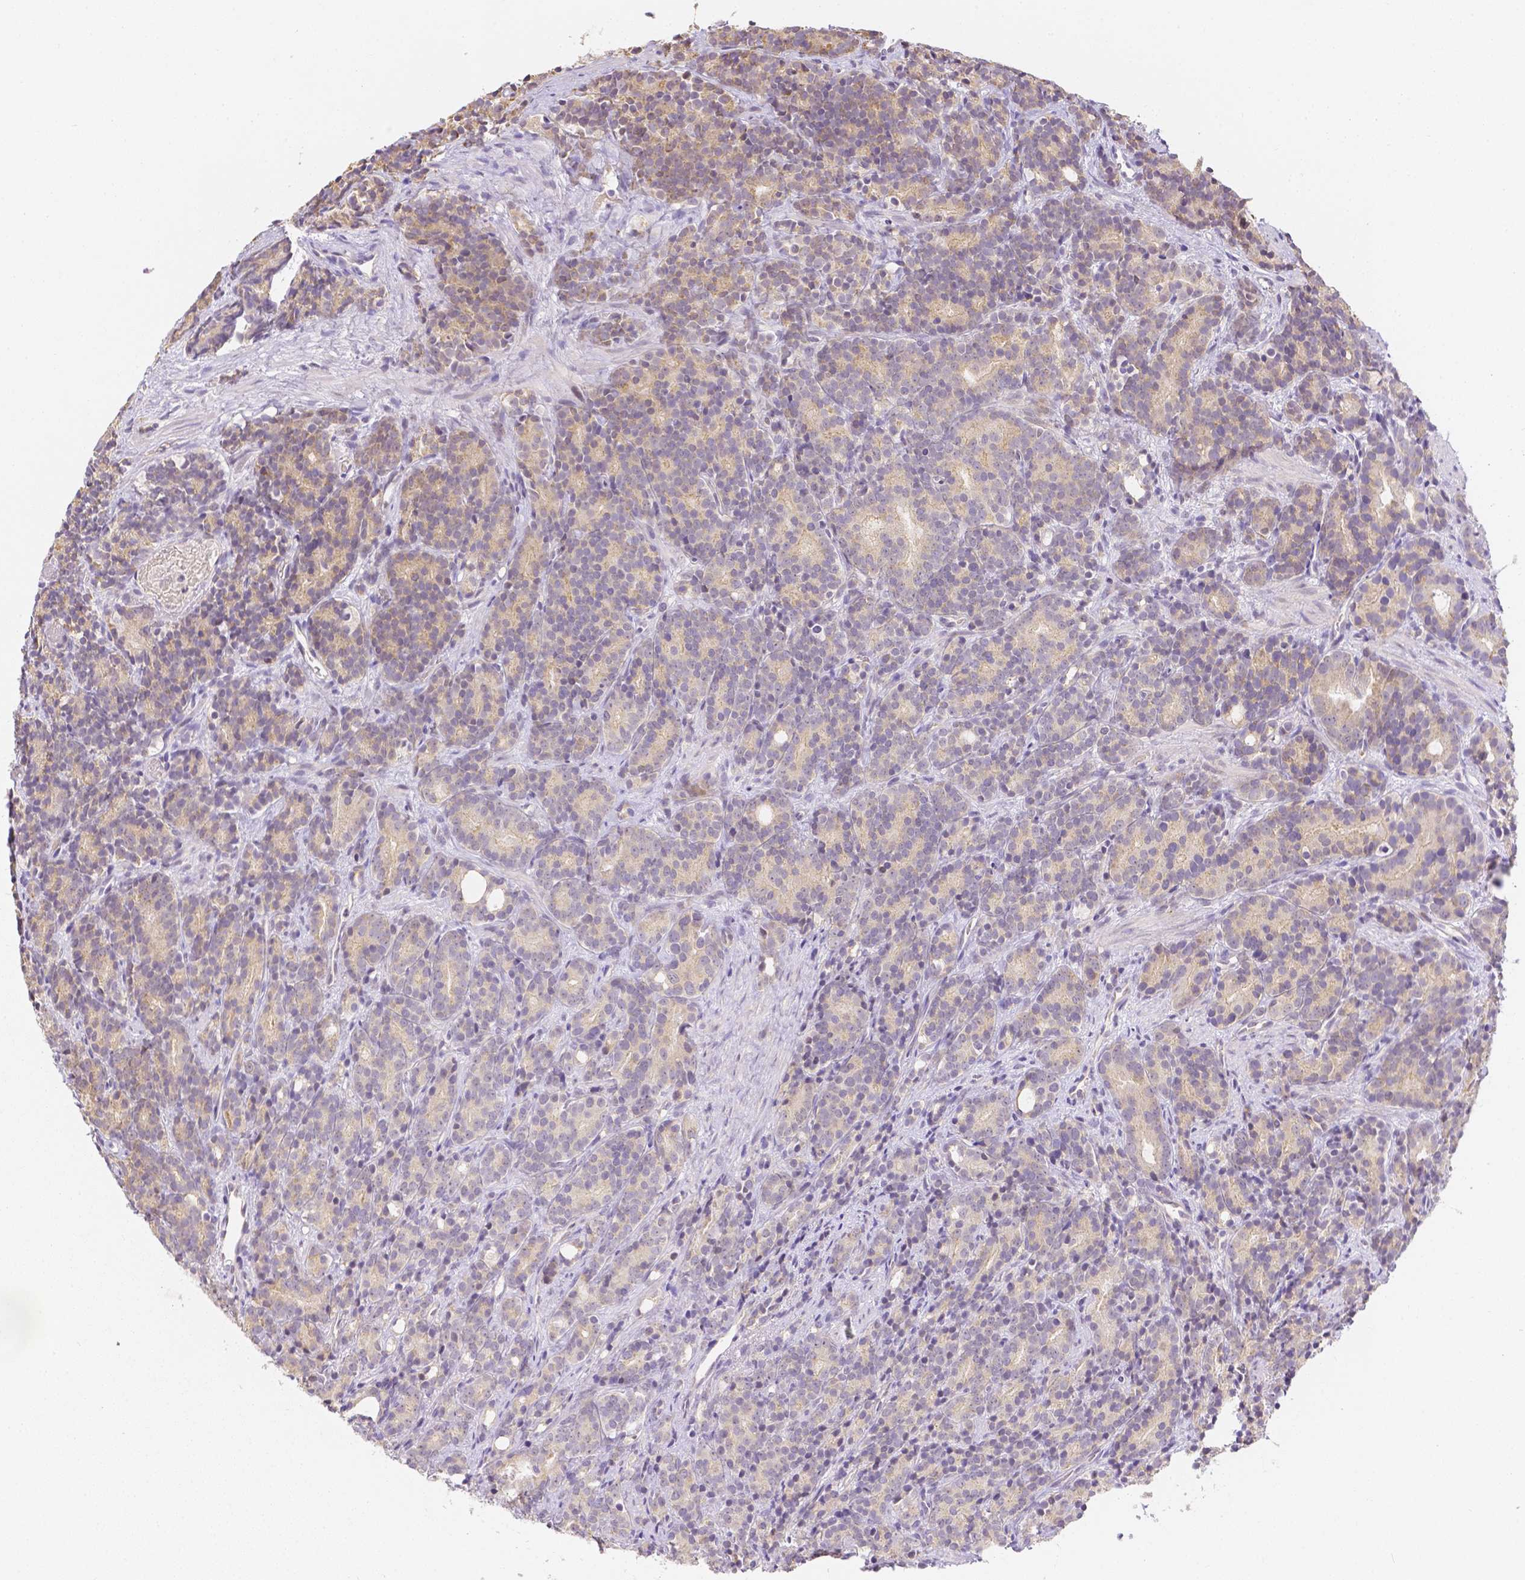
{"staining": {"intensity": "weak", "quantity": "25%-75%", "location": "cytoplasmic/membranous"}, "tissue": "prostate cancer", "cell_type": "Tumor cells", "image_type": "cancer", "snomed": [{"axis": "morphology", "description": "Adenocarcinoma, High grade"}, {"axis": "topography", "description": "Prostate"}], "caption": "Immunohistochemical staining of human prostate adenocarcinoma (high-grade) demonstrates low levels of weak cytoplasmic/membranous protein positivity in approximately 25%-75% of tumor cells.", "gene": "ZNF280B", "patient": {"sex": "male", "age": 84}}